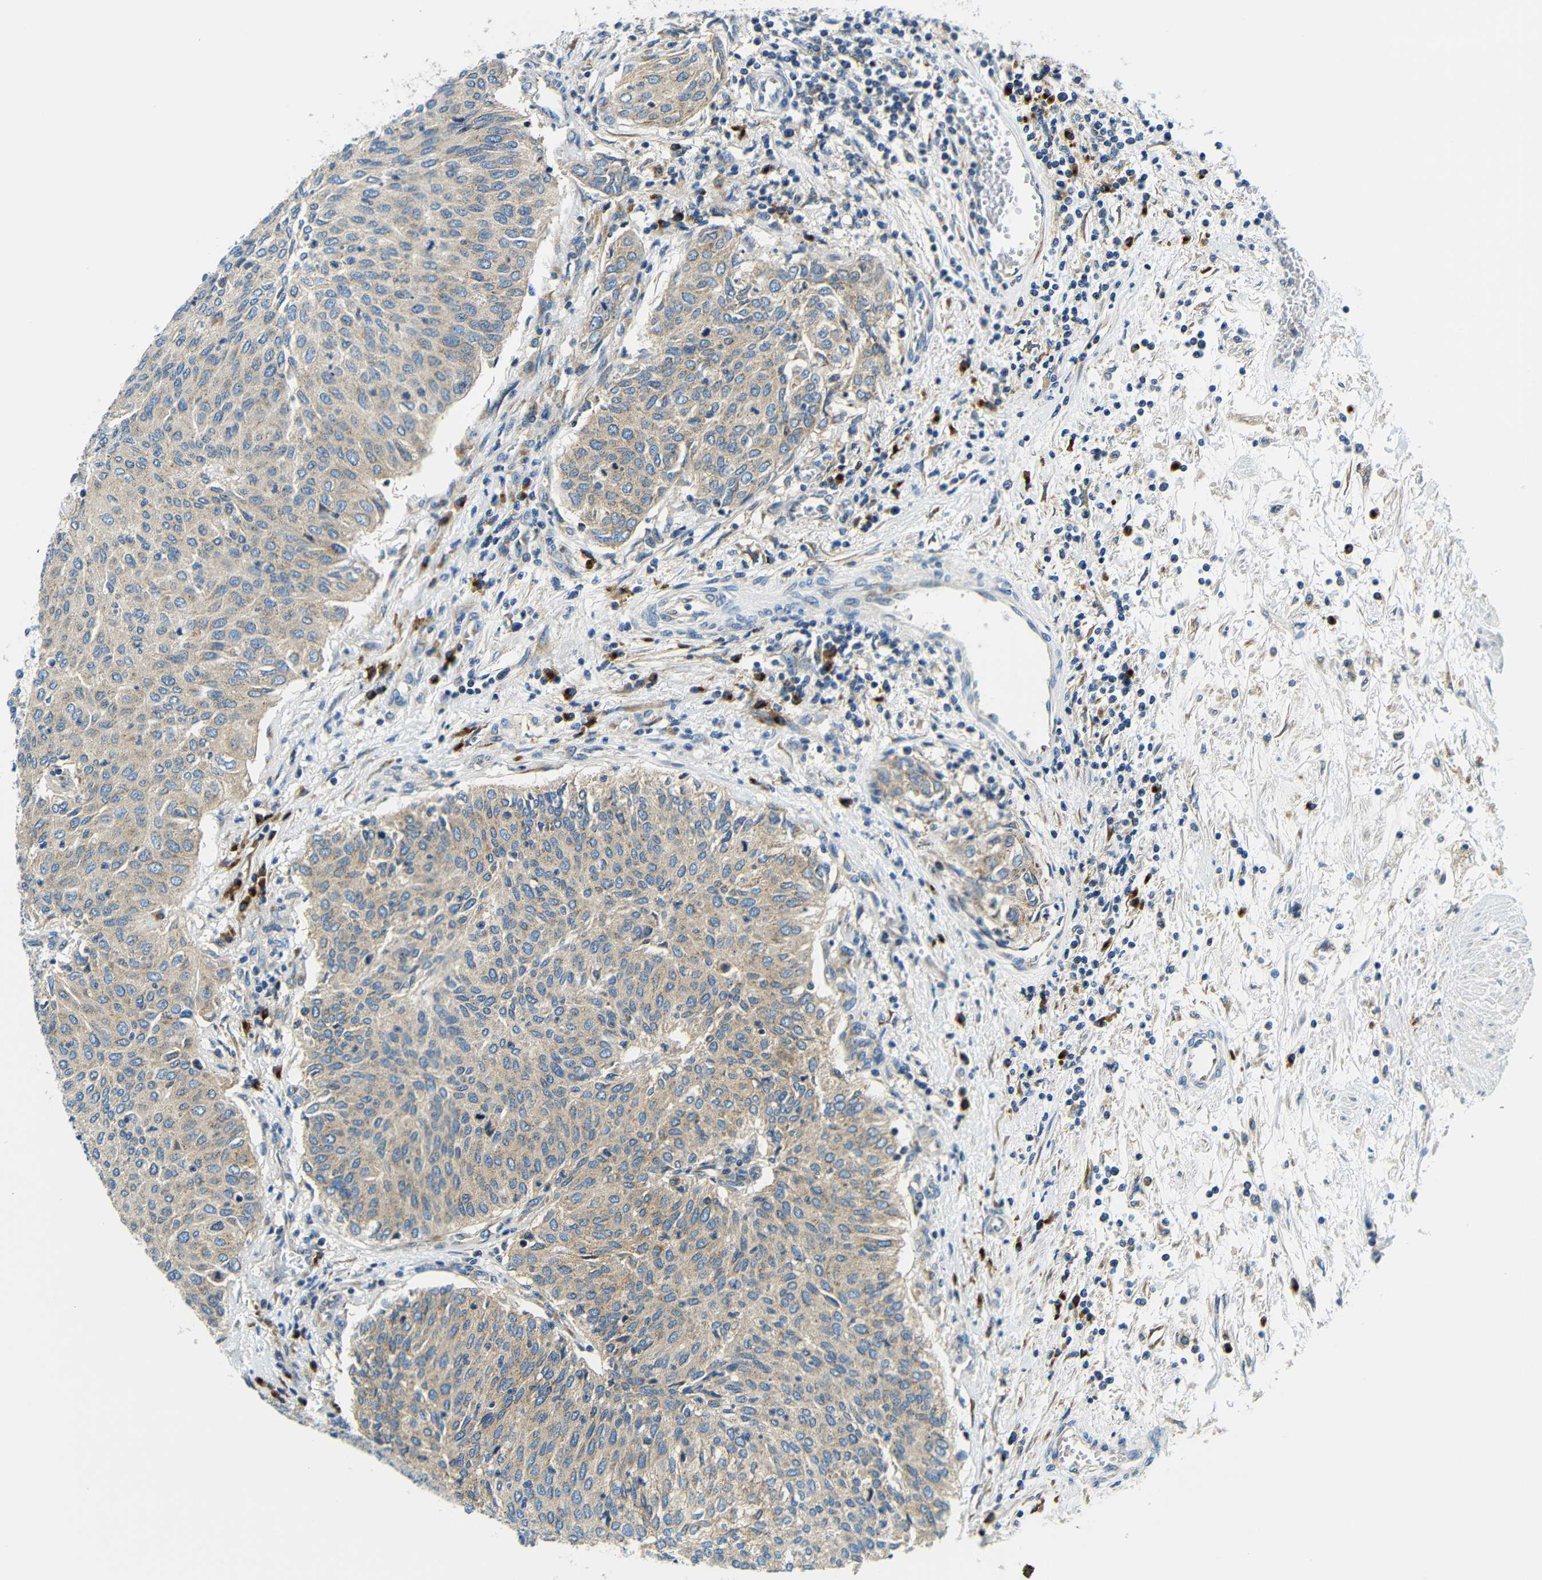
{"staining": {"intensity": "moderate", "quantity": "25%-75%", "location": "cytoplasmic/membranous"}, "tissue": "urothelial cancer", "cell_type": "Tumor cells", "image_type": "cancer", "snomed": [{"axis": "morphology", "description": "Urothelial carcinoma, Low grade"}, {"axis": "topography", "description": "Urinary bladder"}], "caption": "Urothelial carcinoma (low-grade) stained with immunohistochemistry demonstrates moderate cytoplasmic/membranous staining in about 25%-75% of tumor cells. Immunohistochemistry (ihc) stains the protein of interest in brown and the nuclei are stained blue.", "gene": "USO1", "patient": {"sex": "female", "age": 79}}